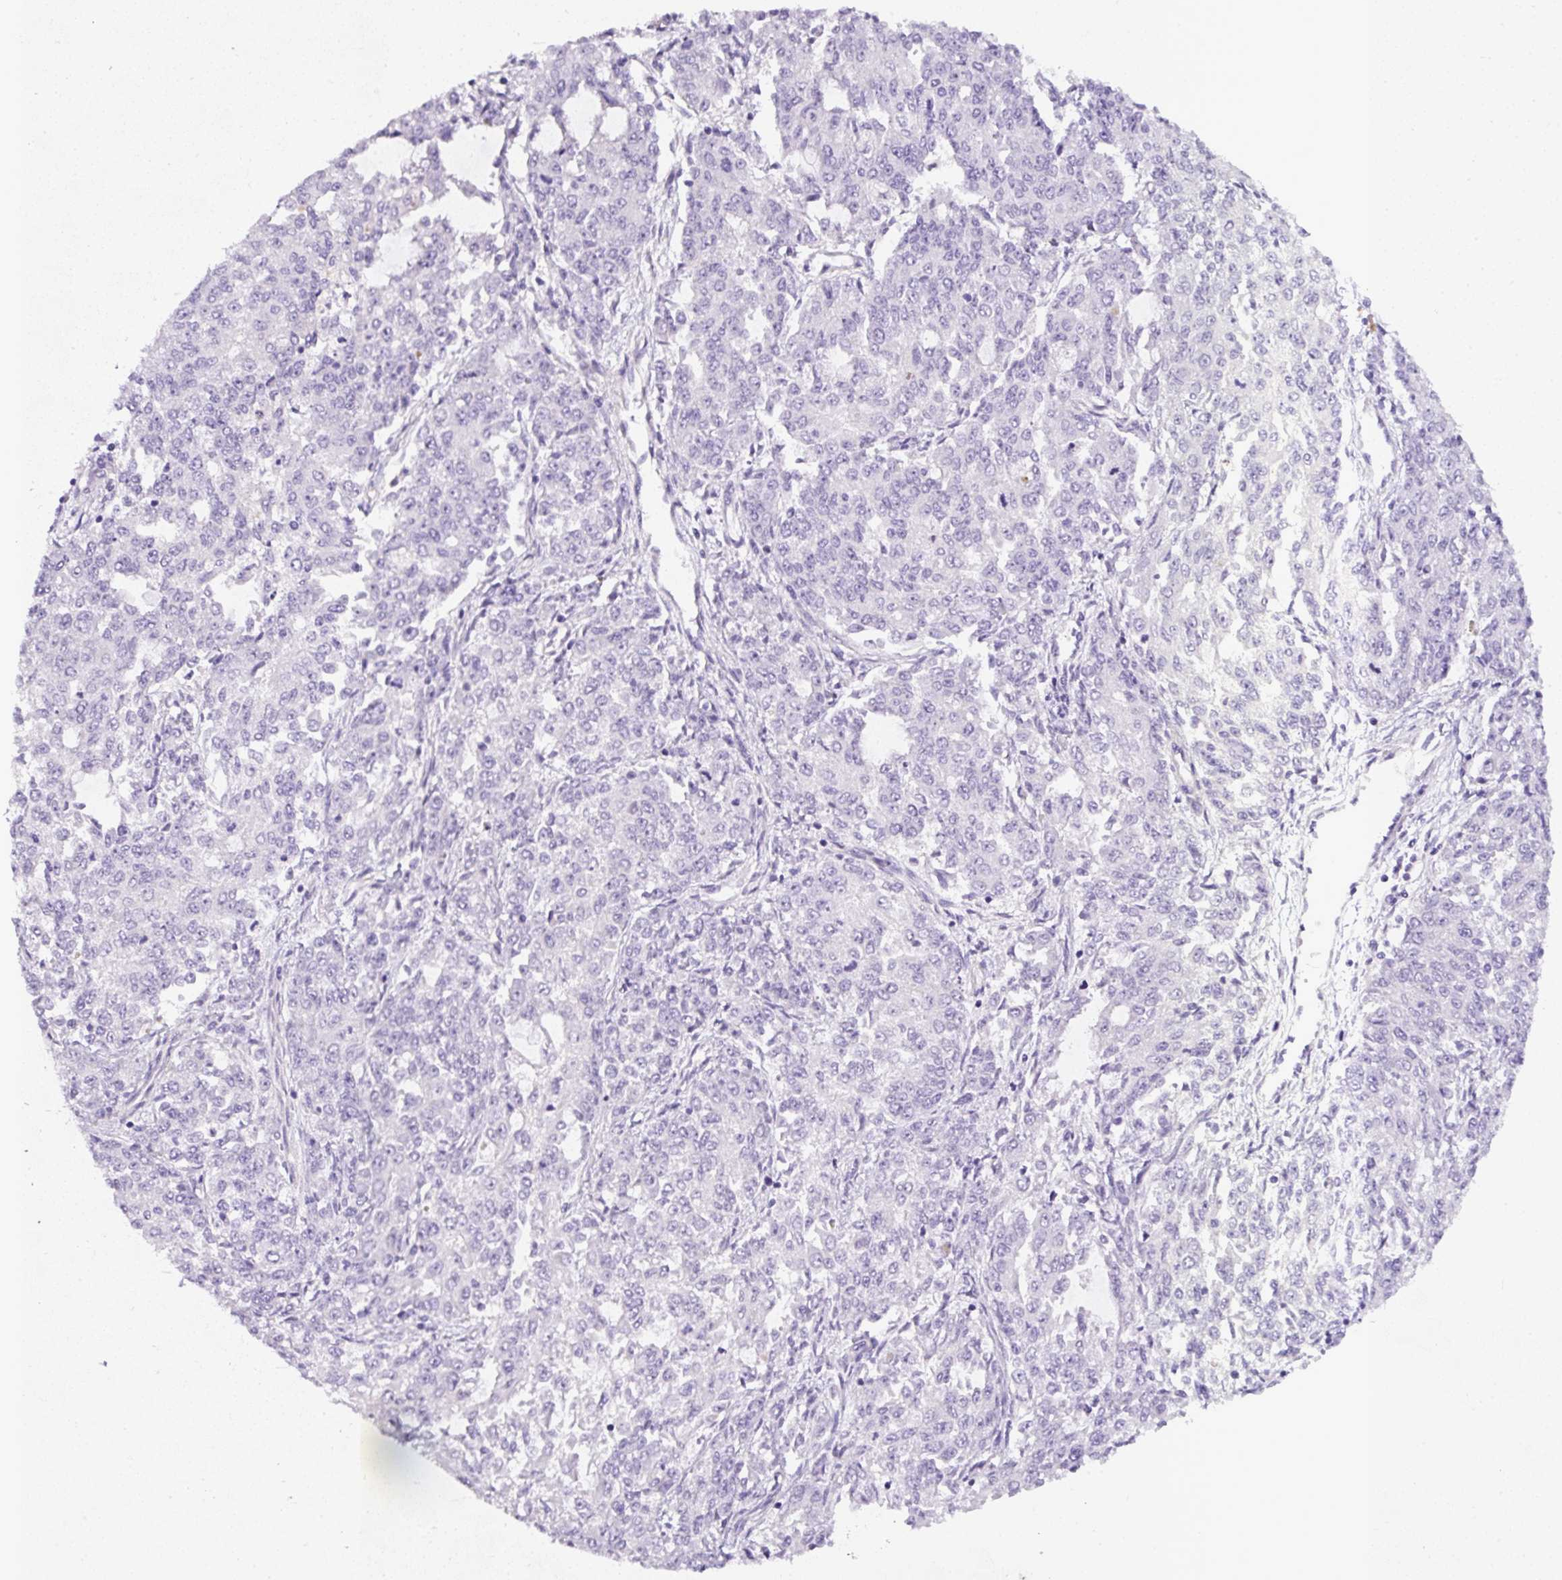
{"staining": {"intensity": "negative", "quantity": "none", "location": "none"}, "tissue": "endometrial cancer", "cell_type": "Tumor cells", "image_type": "cancer", "snomed": [{"axis": "morphology", "description": "Adenocarcinoma, NOS"}, {"axis": "topography", "description": "Endometrium"}], "caption": "IHC of adenocarcinoma (endometrial) displays no positivity in tumor cells. (IHC, brightfield microscopy, high magnification).", "gene": "OR14A2", "patient": {"sex": "female", "age": 50}}